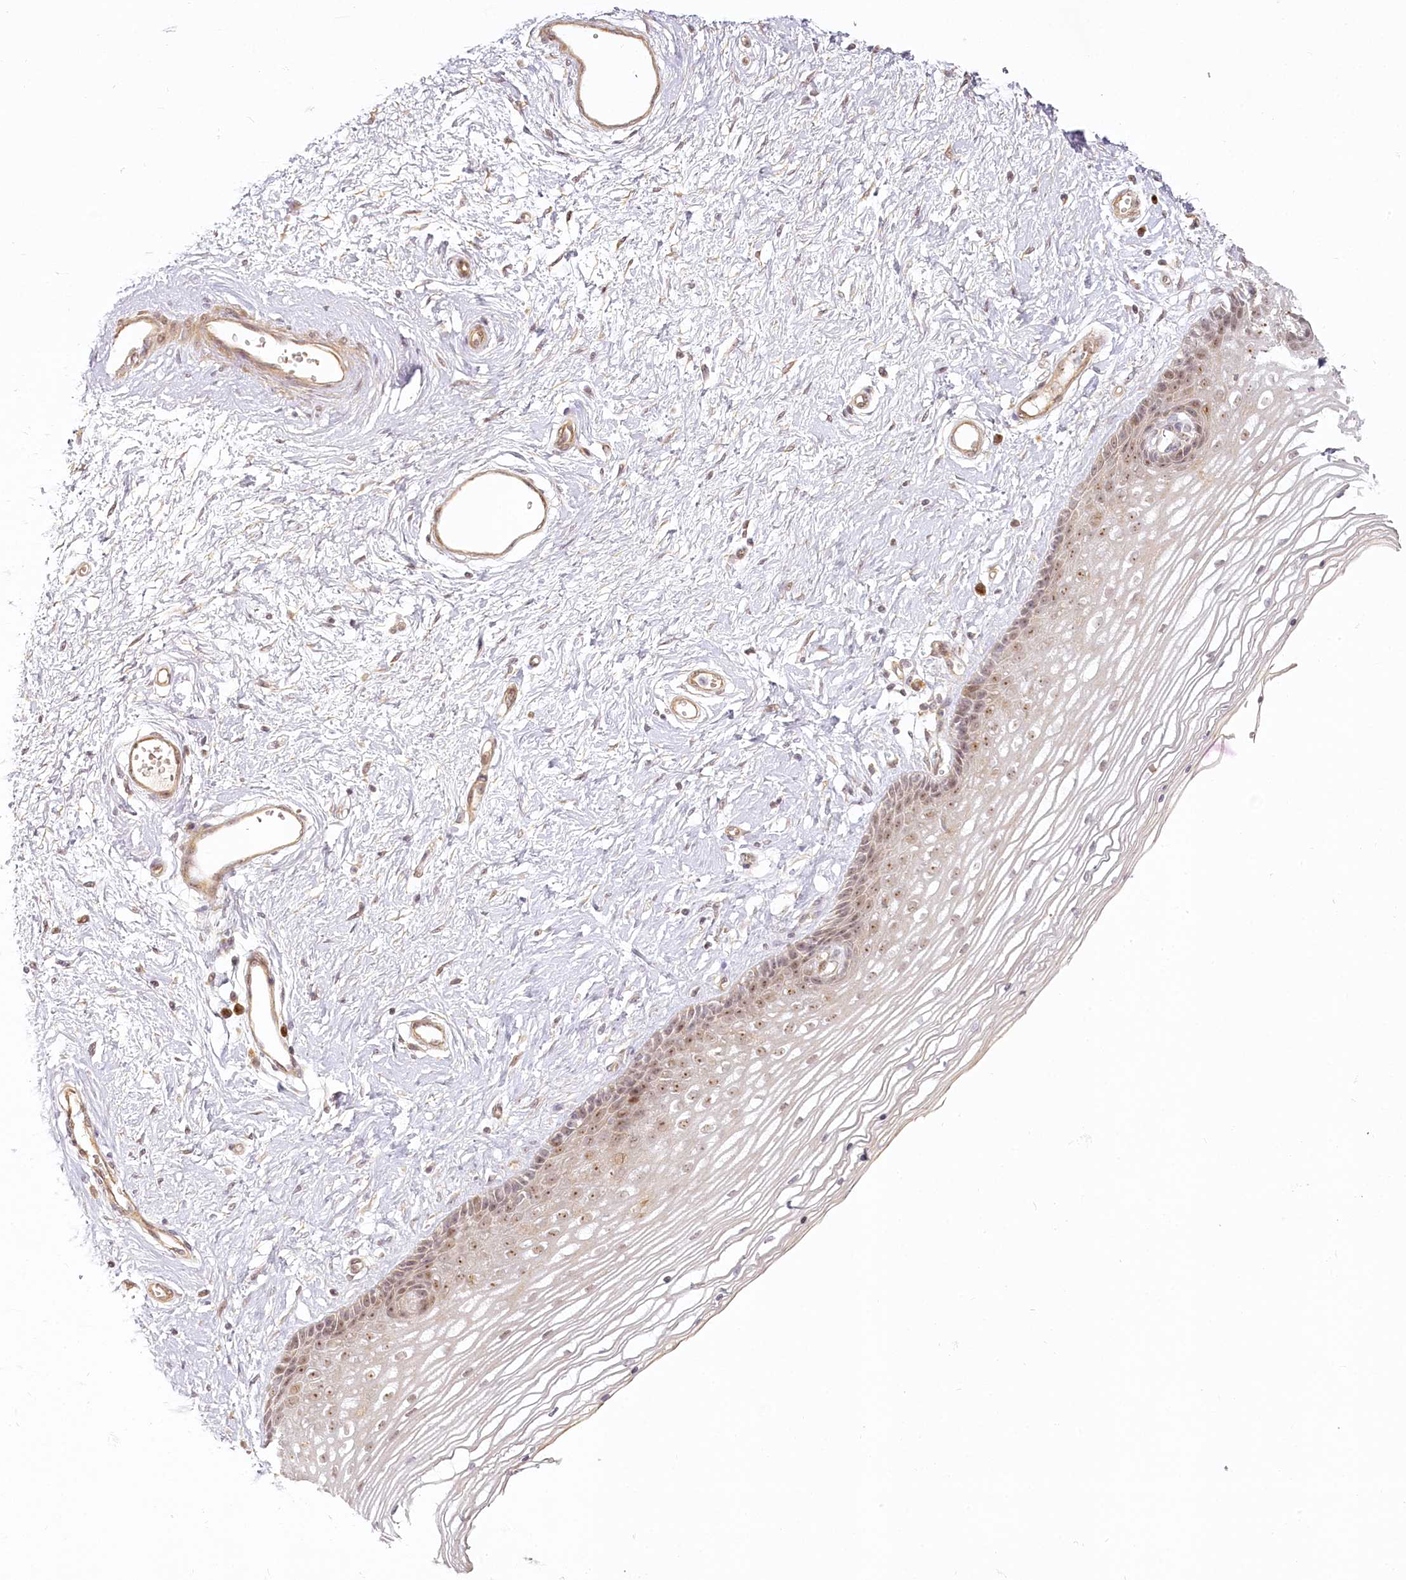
{"staining": {"intensity": "moderate", "quantity": ">75%", "location": "nuclear"}, "tissue": "vagina", "cell_type": "Squamous epithelial cells", "image_type": "normal", "snomed": [{"axis": "morphology", "description": "Normal tissue, NOS"}, {"axis": "topography", "description": "Vagina"}], "caption": "Squamous epithelial cells display medium levels of moderate nuclear expression in approximately >75% of cells in benign human vagina. (IHC, brightfield microscopy, high magnification).", "gene": "EXOSC7", "patient": {"sex": "female", "age": 46}}